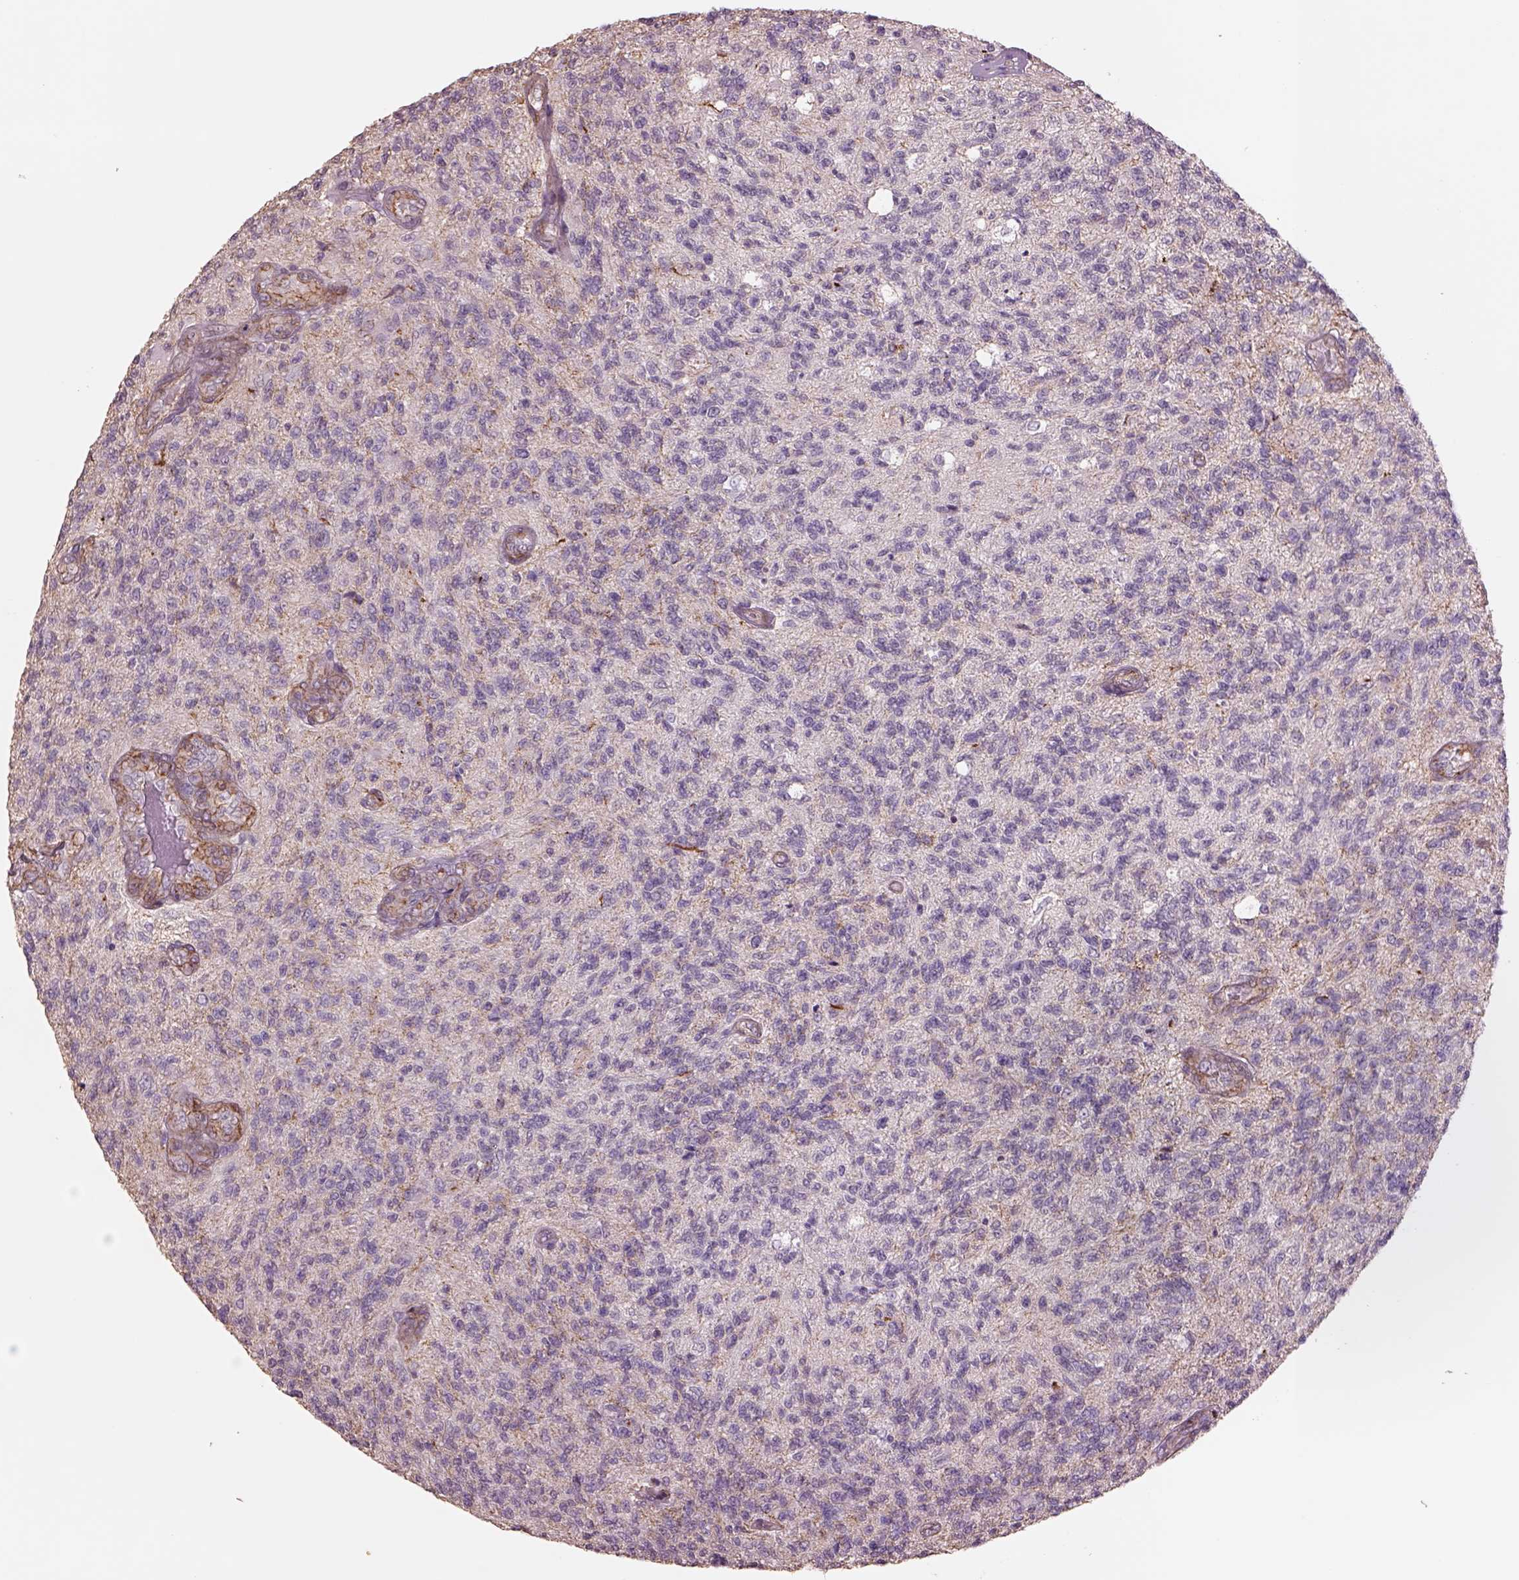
{"staining": {"intensity": "negative", "quantity": "none", "location": "none"}, "tissue": "glioma", "cell_type": "Tumor cells", "image_type": "cancer", "snomed": [{"axis": "morphology", "description": "Glioma, malignant, High grade"}, {"axis": "topography", "description": "Brain"}], "caption": "This is an IHC image of glioma. There is no expression in tumor cells.", "gene": "LIN7A", "patient": {"sex": "male", "age": 56}}